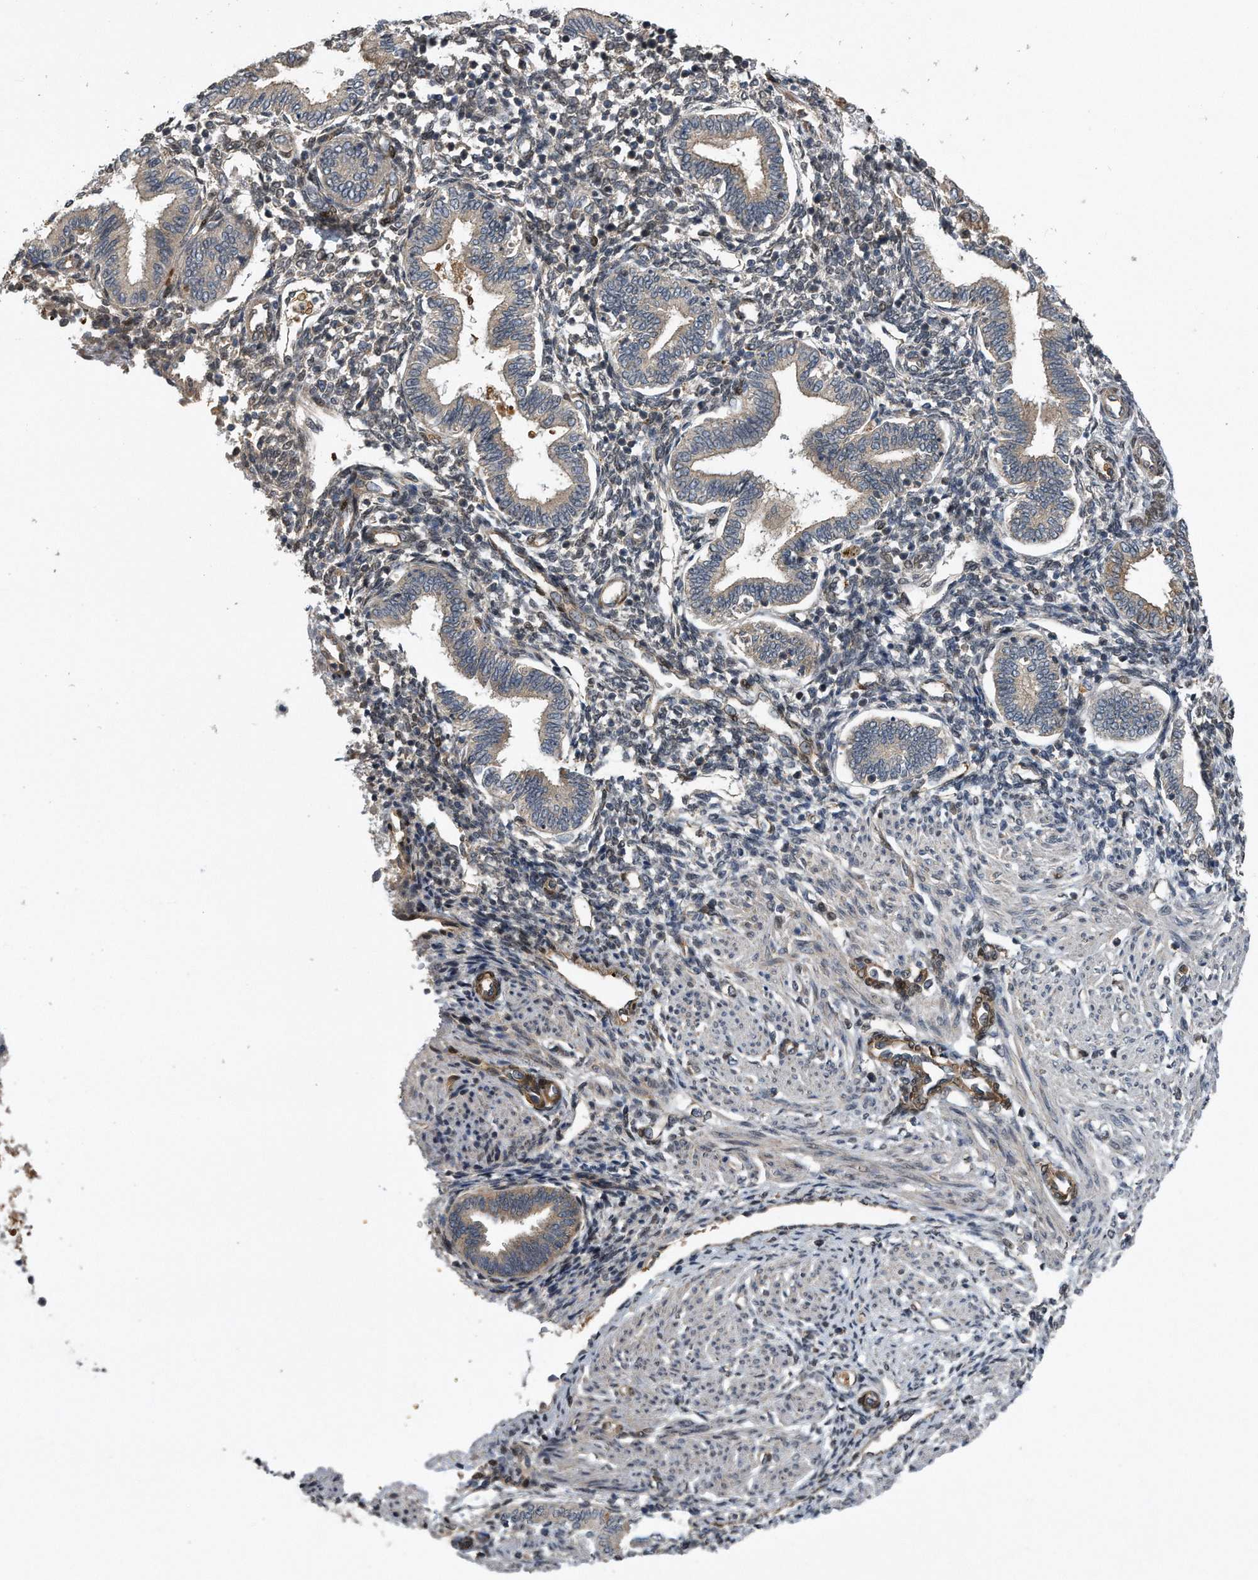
{"staining": {"intensity": "weak", "quantity": "<25%", "location": "nuclear"}, "tissue": "endometrium", "cell_type": "Cells in endometrial stroma", "image_type": "normal", "snomed": [{"axis": "morphology", "description": "Normal tissue, NOS"}, {"axis": "topography", "description": "Endometrium"}], "caption": "Histopathology image shows no protein expression in cells in endometrial stroma of normal endometrium.", "gene": "ZNF79", "patient": {"sex": "female", "age": 53}}